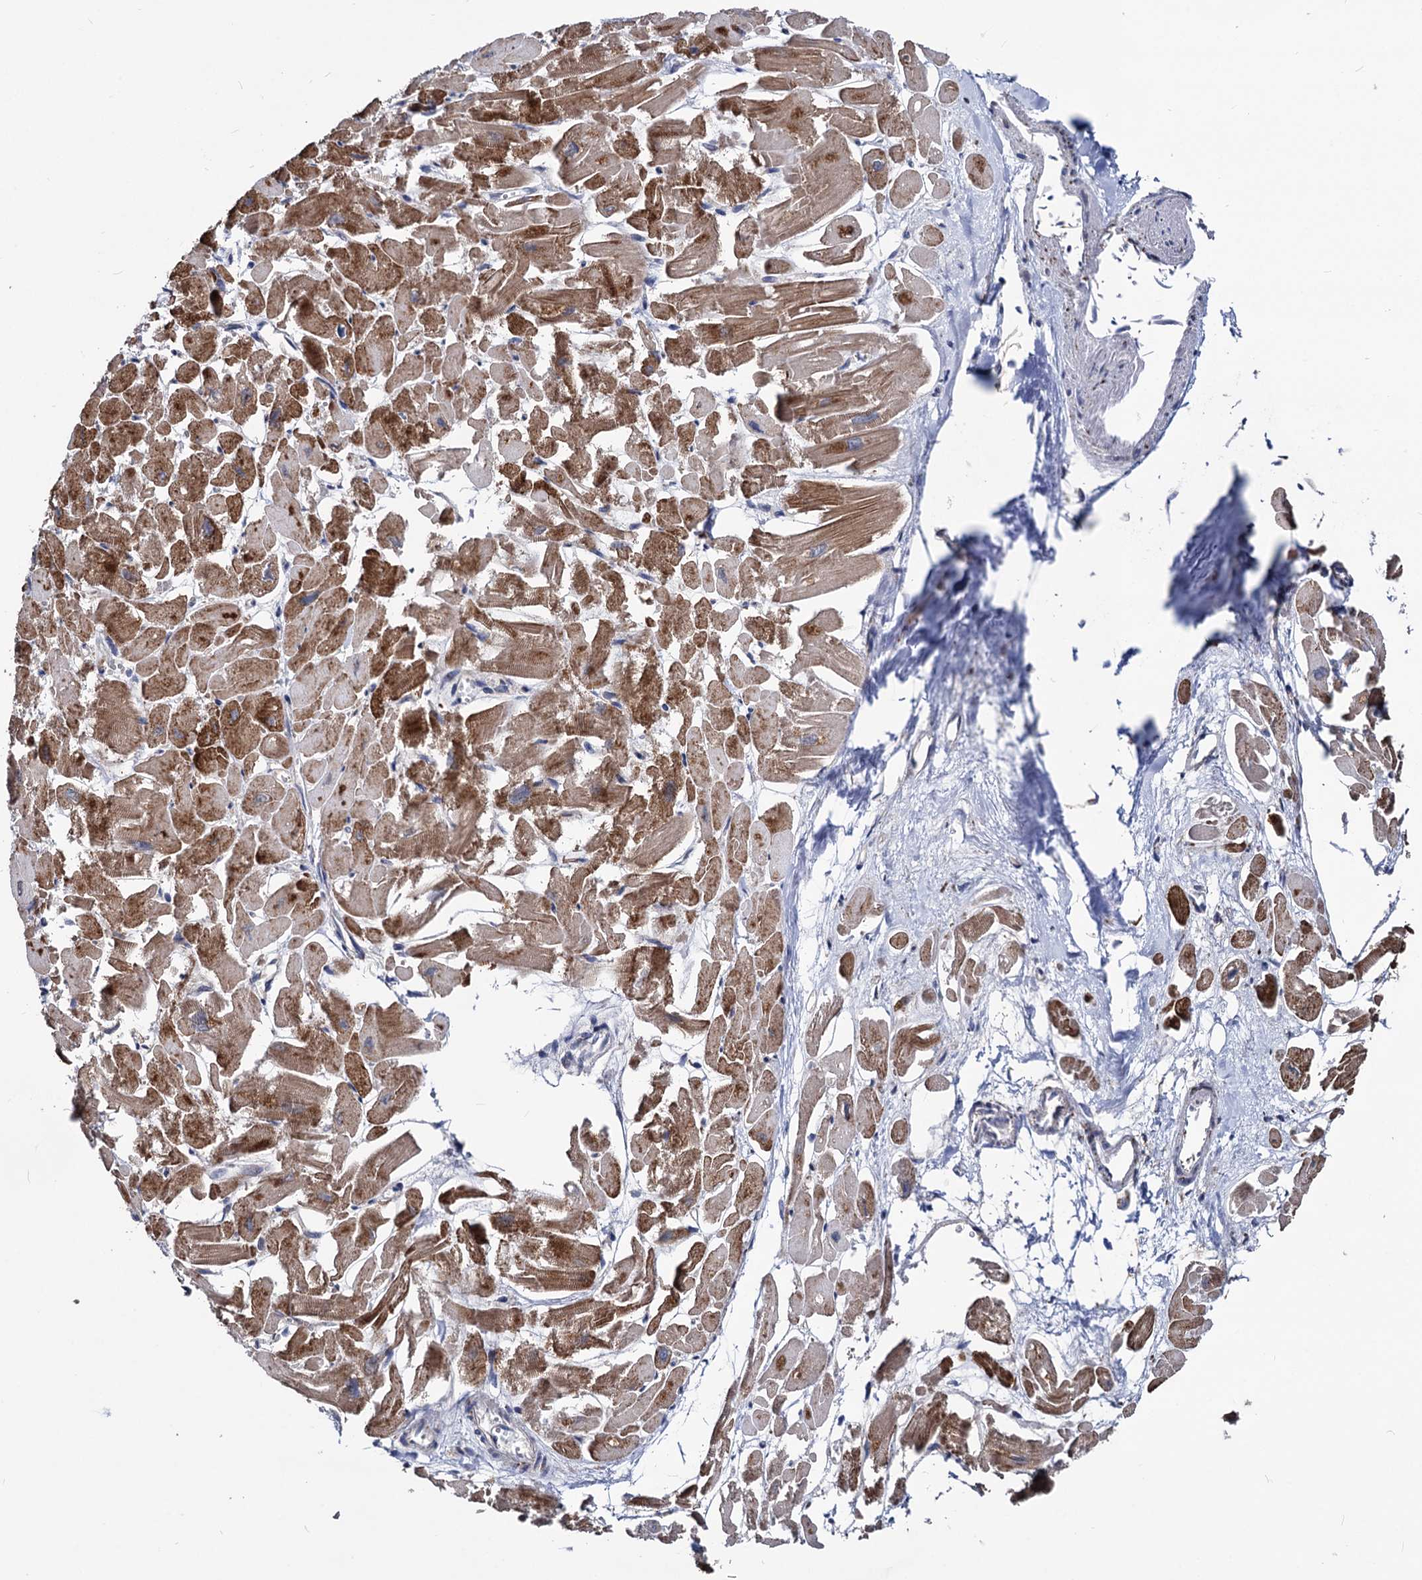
{"staining": {"intensity": "strong", "quantity": ">75%", "location": "cytoplasmic/membranous"}, "tissue": "heart muscle", "cell_type": "Cardiomyocytes", "image_type": "normal", "snomed": [{"axis": "morphology", "description": "Normal tissue, NOS"}, {"axis": "topography", "description": "Heart"}], "caption": "Immunohistochemistry staining of unremarkable heart muscle, which reveals high levels of strong cytoplasmic/membranous positivity in approximately >75% of cardiomyocytes indicating strong cytoplasmic/membranous protein positivity. The staining was performed using DAB (3,3'-diaminobenzidine) (brown) for protein detection and nuclei were counterstained in hematoxylin (blue).", "gene": "SMAGP", "patient": {"sex": "male", "age": 54}}